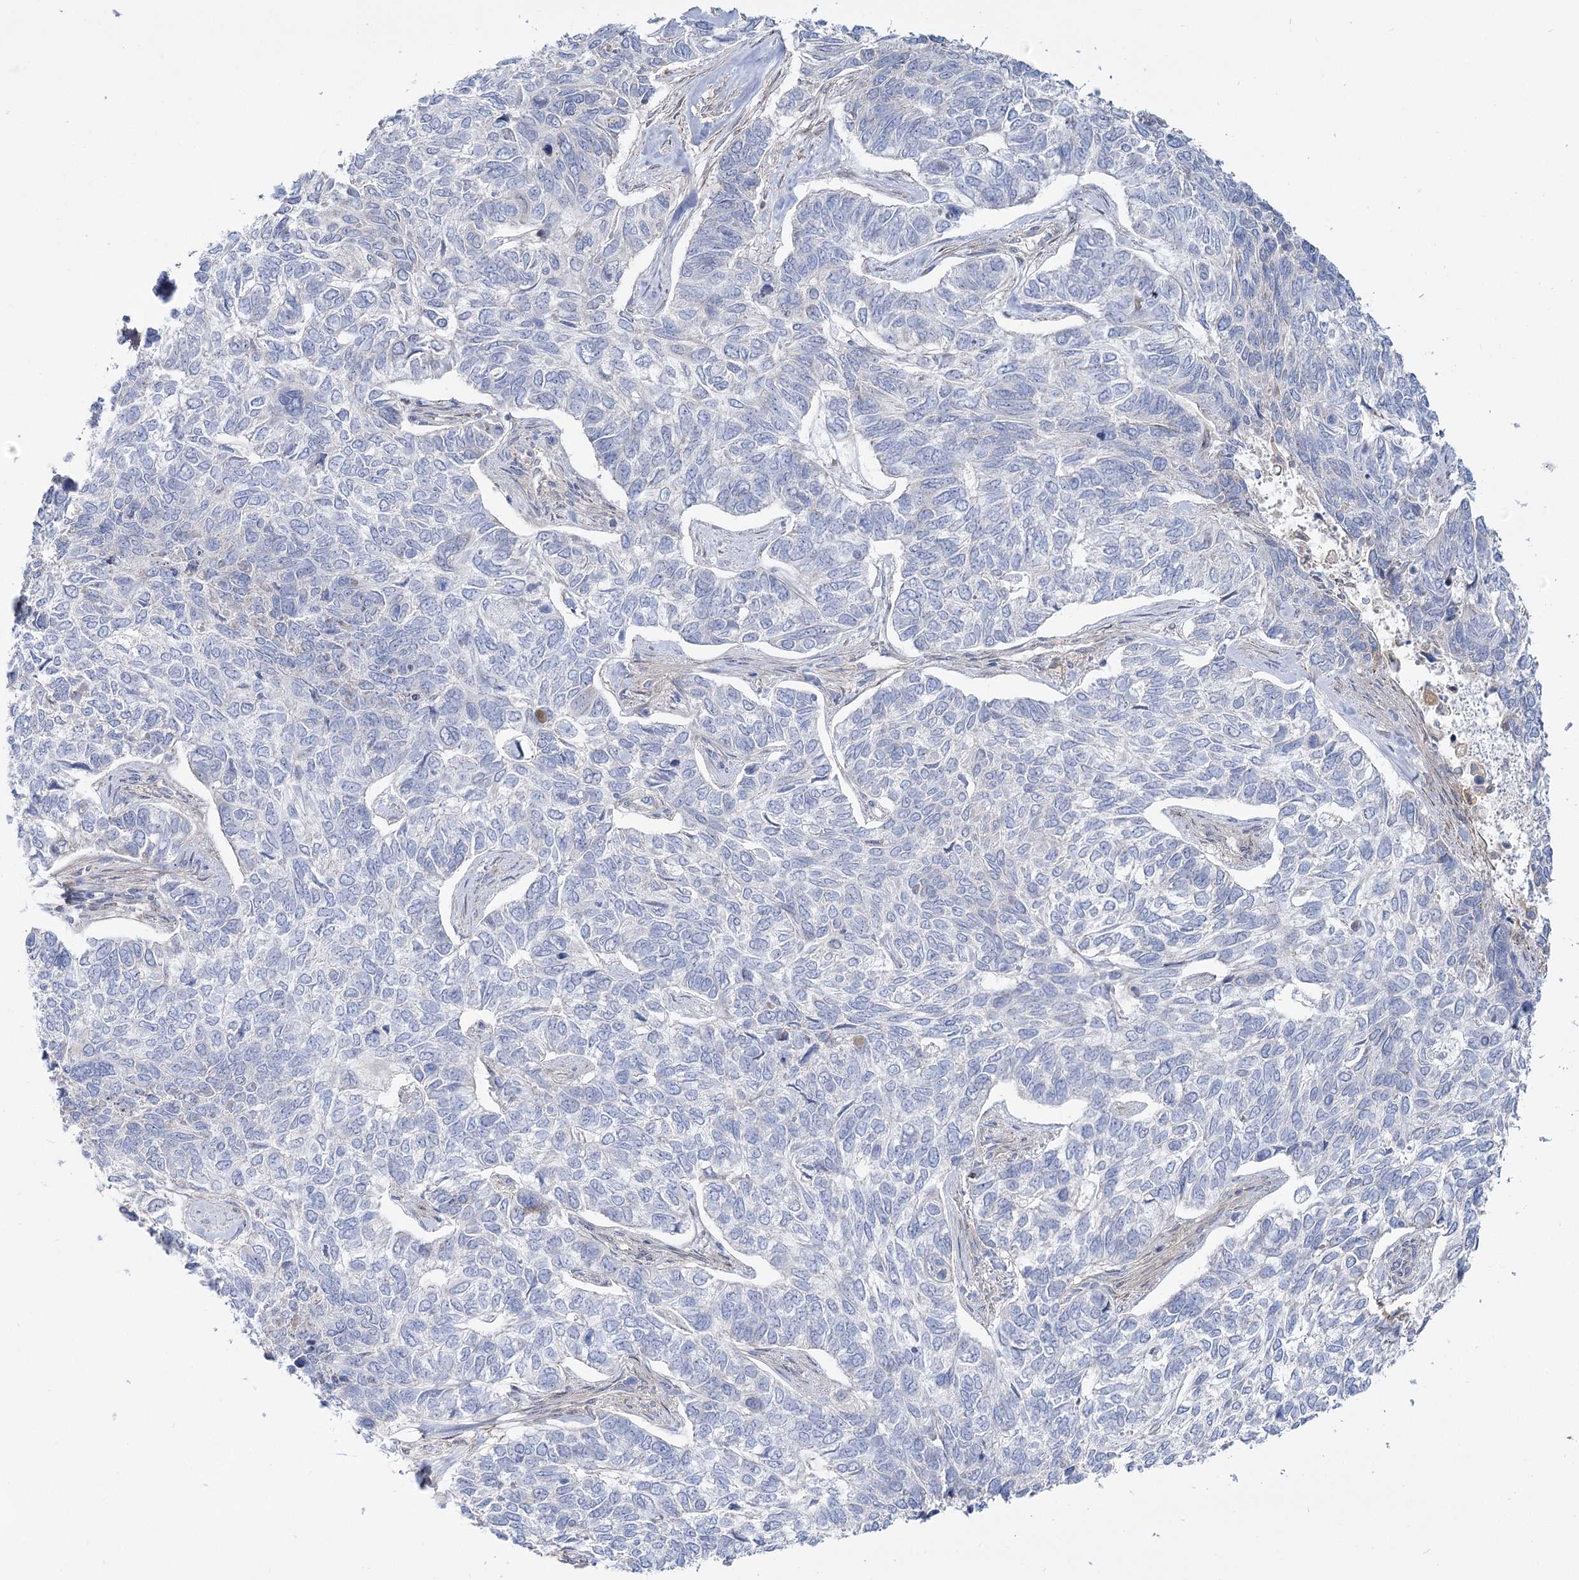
{"staining": {"intensity": "negative", "quantity": "none", "location": "none"}, "tissue": "skin cancer", "cell_type": "Tumor cells", "image_type": "cancer", "snomed": [{"axis": "morphology", "description": "Basal cell carcinoma"}, {"axis": "topography", "description": "Skin"}], "caption": "Immunohistochemical staining of human skin cancer (basal cell carcinoma) shows no significant staining in tumor cells.", "gene": "SUOX", "patient": {"sex": "female", "age": 65}}